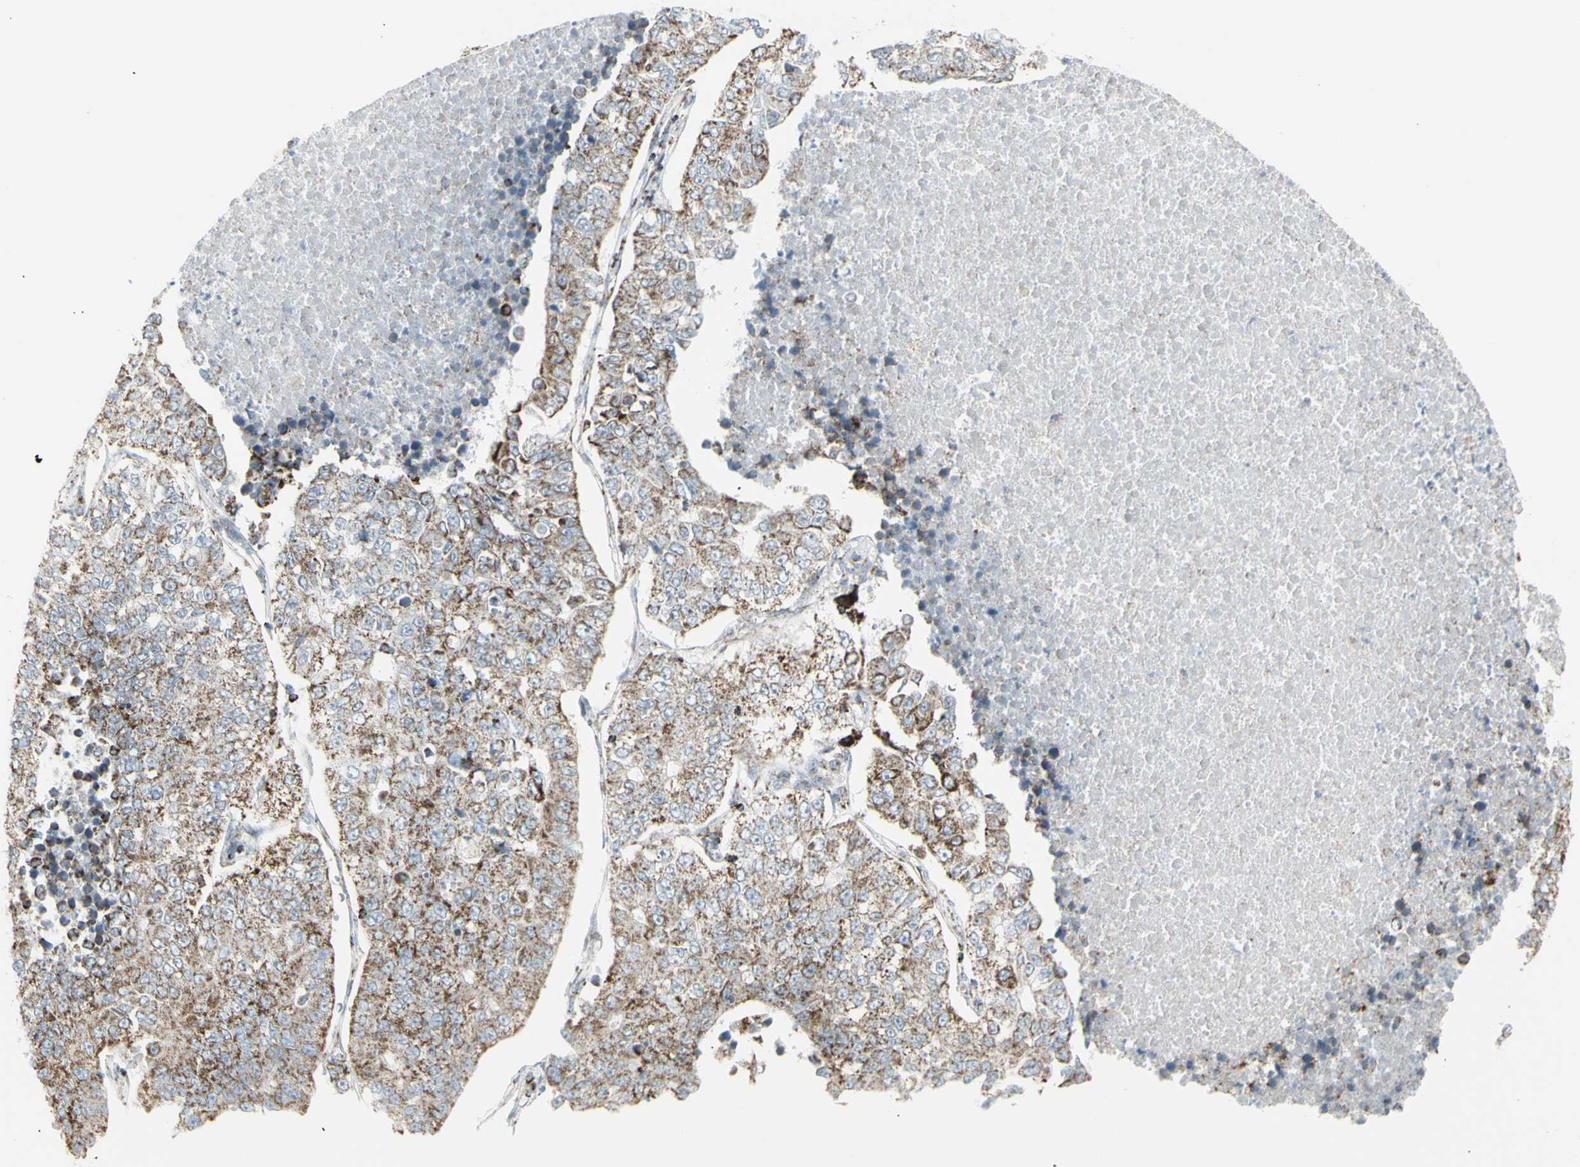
{"staining": {"intensity": "moderate", "quantity": ">75%", "location": "cytoplasmic/membranous"}, "tissue": "lung cancer", "cell_type": "Tumor cells", "image_type": "cancer", "snomed": [{"axis": "morphology", "description": "Adenocarcinoma, NOS"}, {"axis": "topography", "description": "Lung"}], "caption": "Lung cancer (adenocarcinoma) stained with immunohistochemistry demonstrates moderate cytoplasmic/membranous positivity in approximately >75% of tumor cells.", "gene": "PLGRKT", "patient": {"sex": "male", "age": 49}}